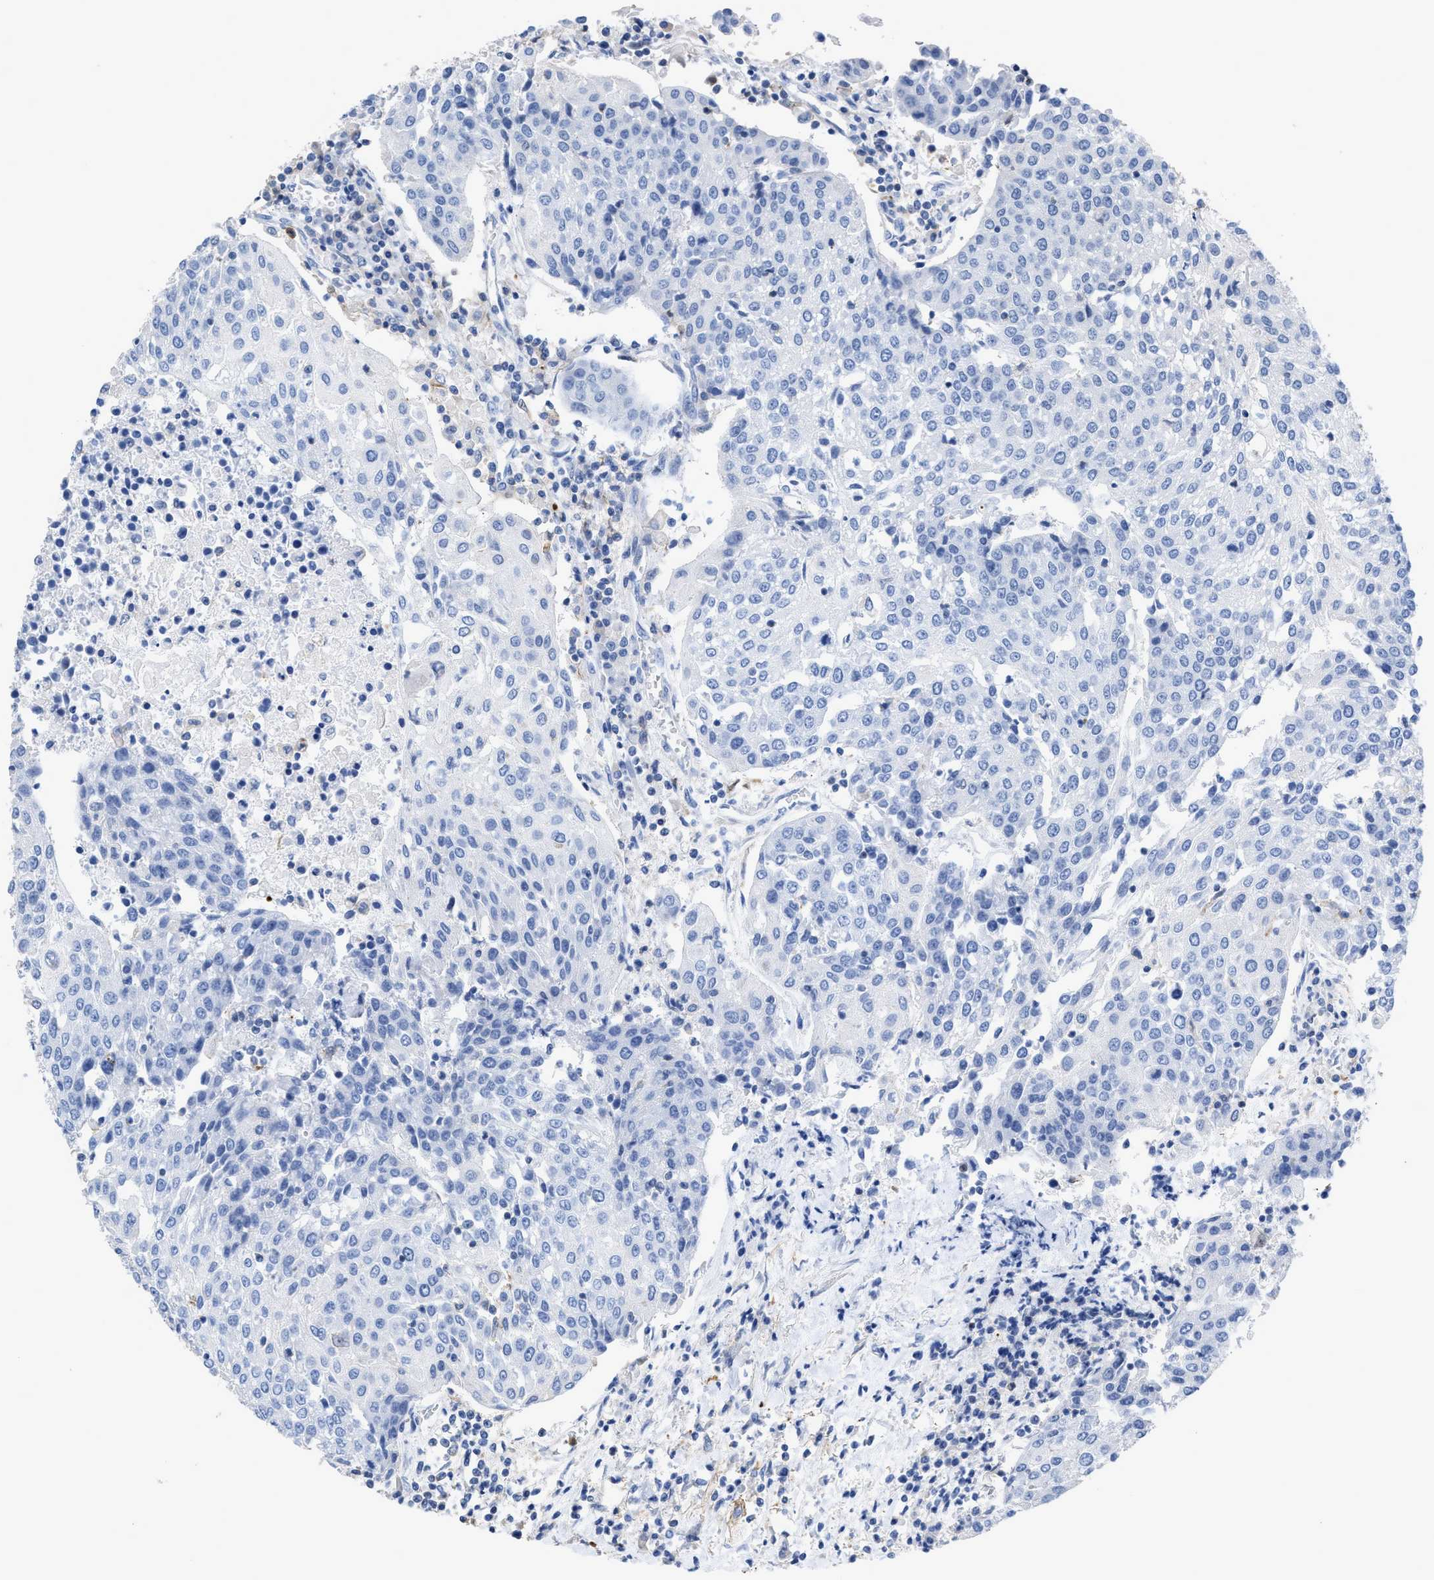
{"staining": {"intensity": "negative", "quantity": "none", "location": "none"}, "tissue": "urothelial cancer", "cell_type": "Tumor cells", "image_type": "cancer", "snomed": [{"axis": "morphology", "description": "Urothelial carcinoma, High grade"}, {"axis": "topography", "description": "Urinary bladder"}], "caption": "Tumor cells show no significant staining in high-grade urothelial carcinoma.", "gene": "PRMT2", "patient": {"sex": "female", "age": 85}}